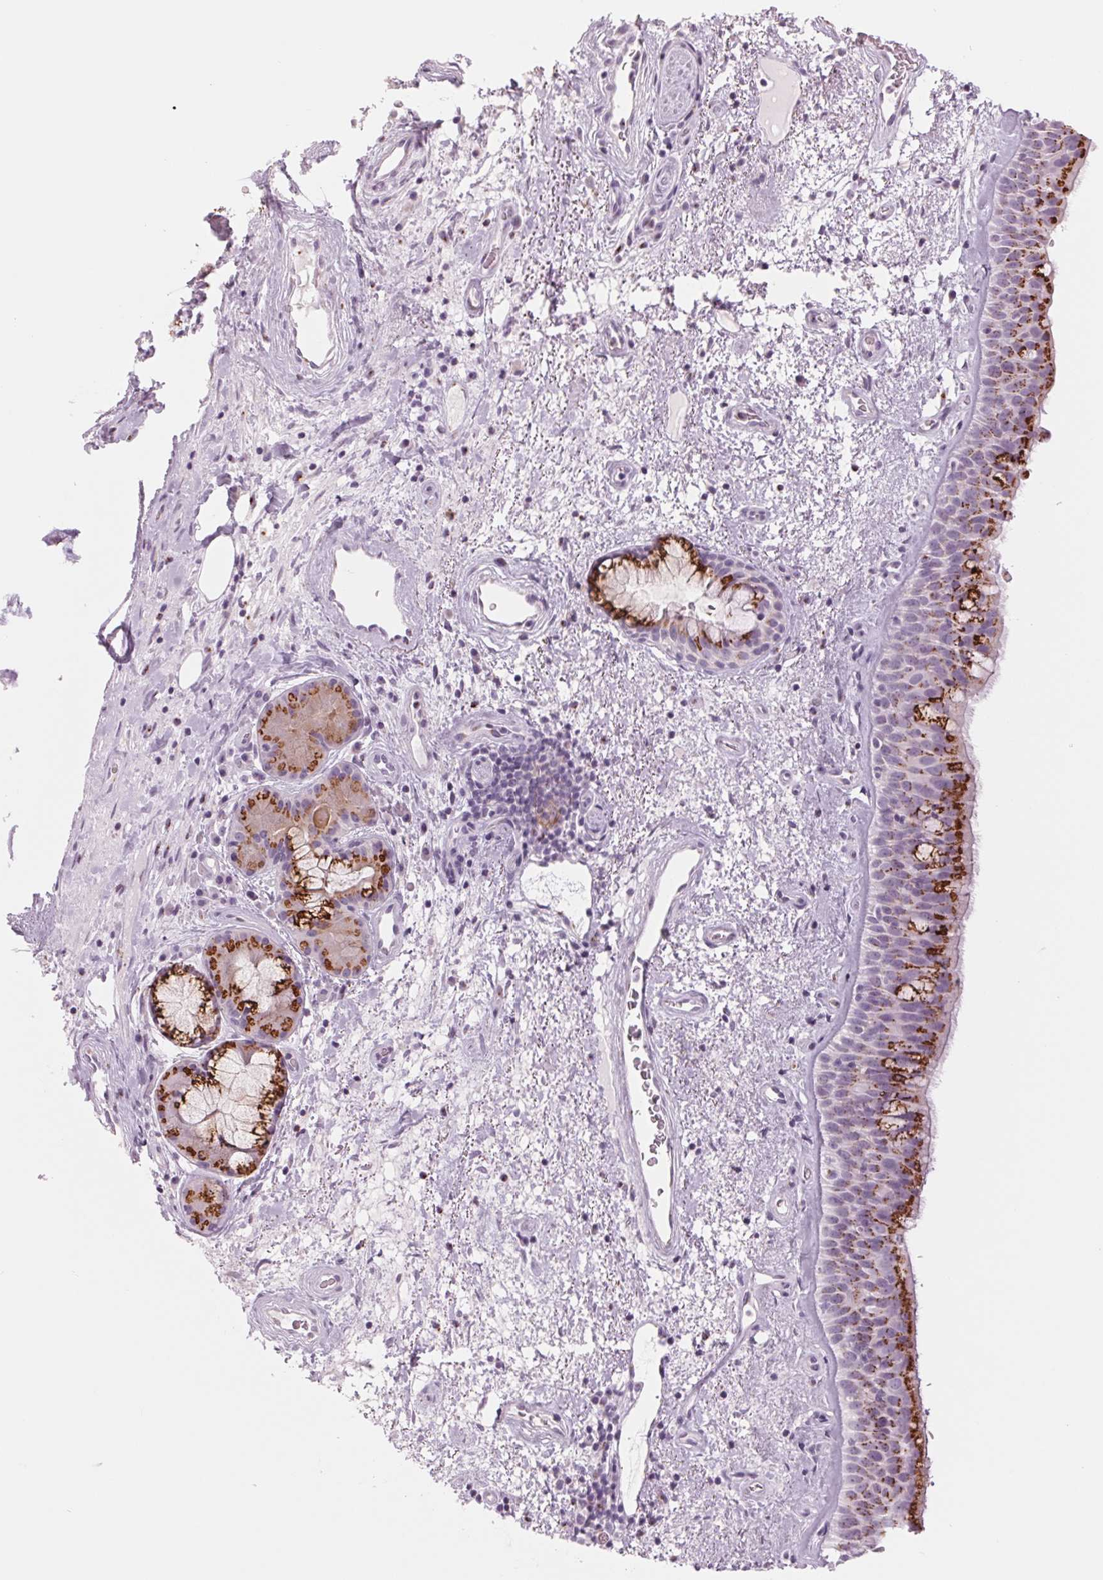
{"staining": {"intensity": "strong", "quantity": ">75%", "location": "cytoplasmic/membranous"}, "tissue": "bronchus", "cell_type": "Respiratory epithelial cells", "image_type": "normal", "snomed": [{"axis": "morphology", "description": "Normal tissue, NOS"}, {"axis": "topography", "description": "Bronchus"}], "caption": "Immunohistochemical staining of unremarkable bronchus displays >75% levels of strong cytoplasmic/membranous protein positivity in approximately >75% of respiratory epithelial cells.", "gene": "GALNT7", "patient": {"sex": "male", "age": 48}}